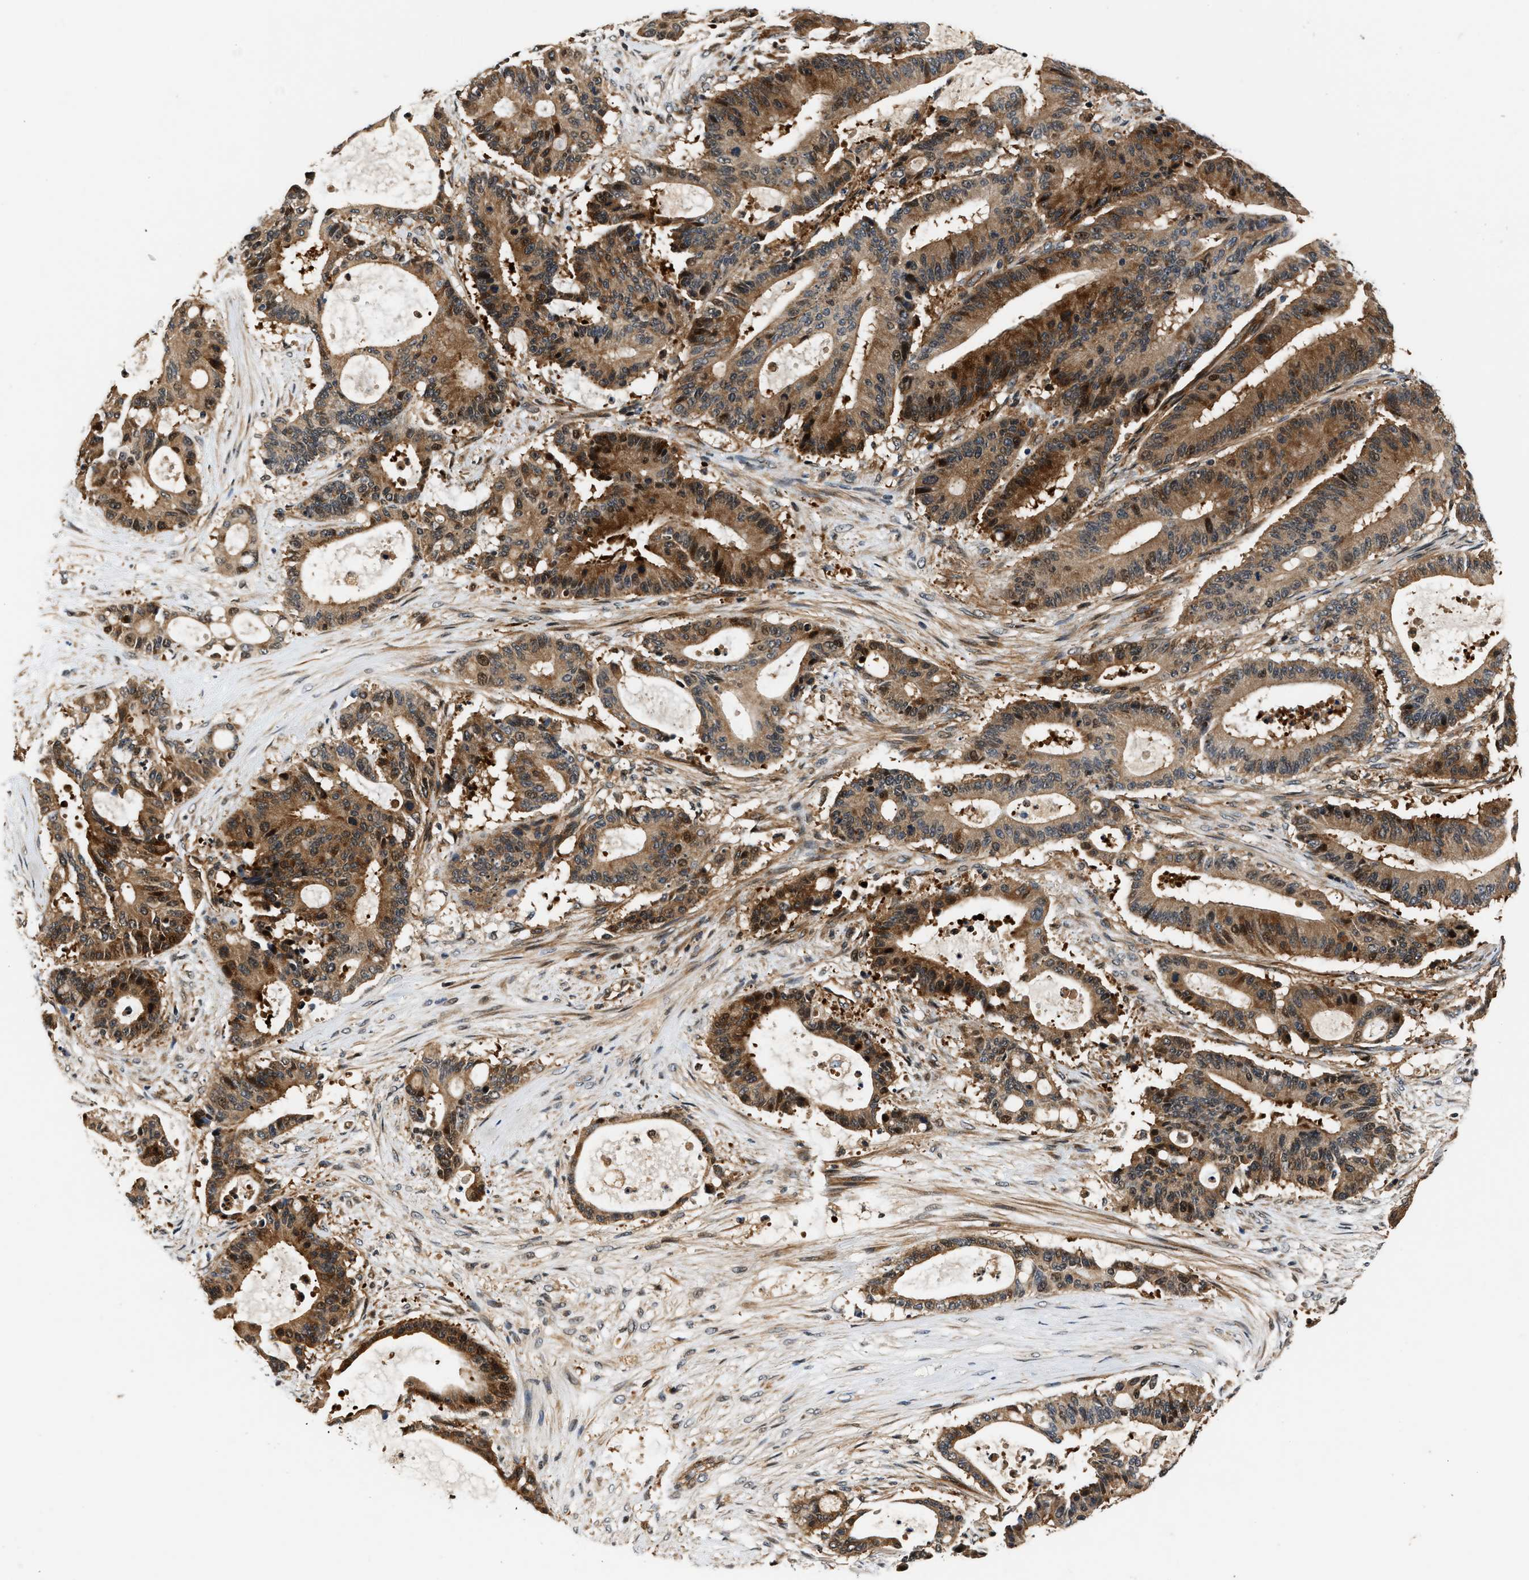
{"staining": {"intensity": "moderate", "quantity": ">75%", "location": "cytoplasmic/membranous"}, "tissue": "liver cancer", "cell_type": "Tumor cells", "image_type": "cancer", "snomed": [{"axis": "morphology", "description": "Cholangiocarcinoma"}, {"axis": "topography", "description": "Liver"}], "caption": "Protein staining reveals moderate cytoplasmic/membranous positivity in approximately >75% of tumor cells in liver cancer. The protein is shown in brown color, while the nuclei are stained blue.", "gene": "TUT7", "patient": {"sex": "female", "age": 73}}